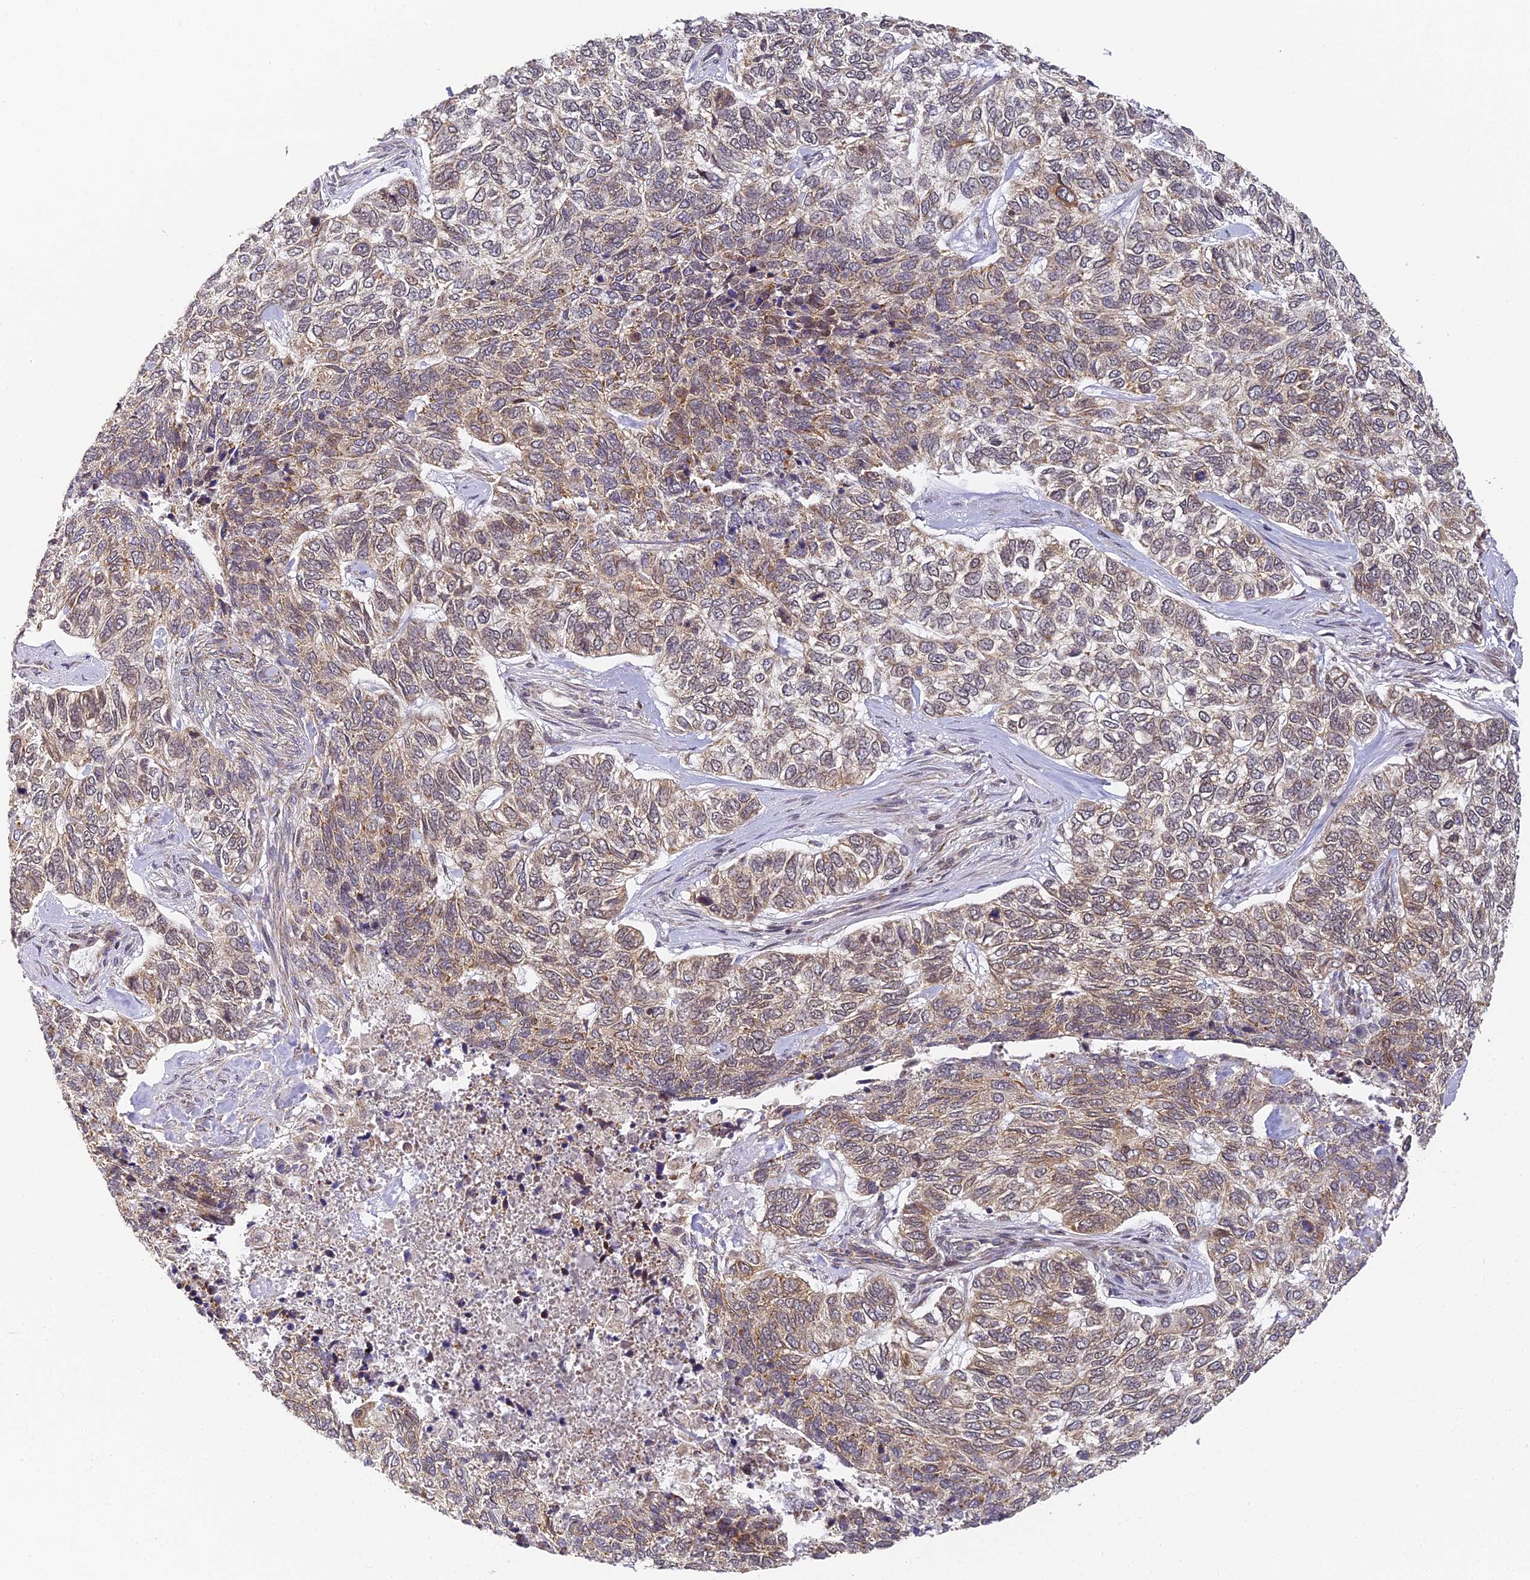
{"staining": {"intensity": "moderate", "quantity": "25%-75%", "location": "cytoplasmic/membranous,nuclear"}, "tissue": "skin cancer", "cell_type": "Tumor cells", "image_type": "cancer", "snomed": [{"axis": "morphology", "description": "Basal cell carcinoma"}, {"axis": "topography", "description": "Skin"}], "caption": "High-magnification brightfield microscopy of basal cell carcinoma (skin) stained with DAB (brown) and counterstained with hematoxylin (blue). tumor cells exhibit moderate cytoplasmic/membranous and nuclear positivity is appreciated in approximately25%-75% of cells.", "gene": "DNAAF10", "patient": {"sex": "female", "age": 65}}